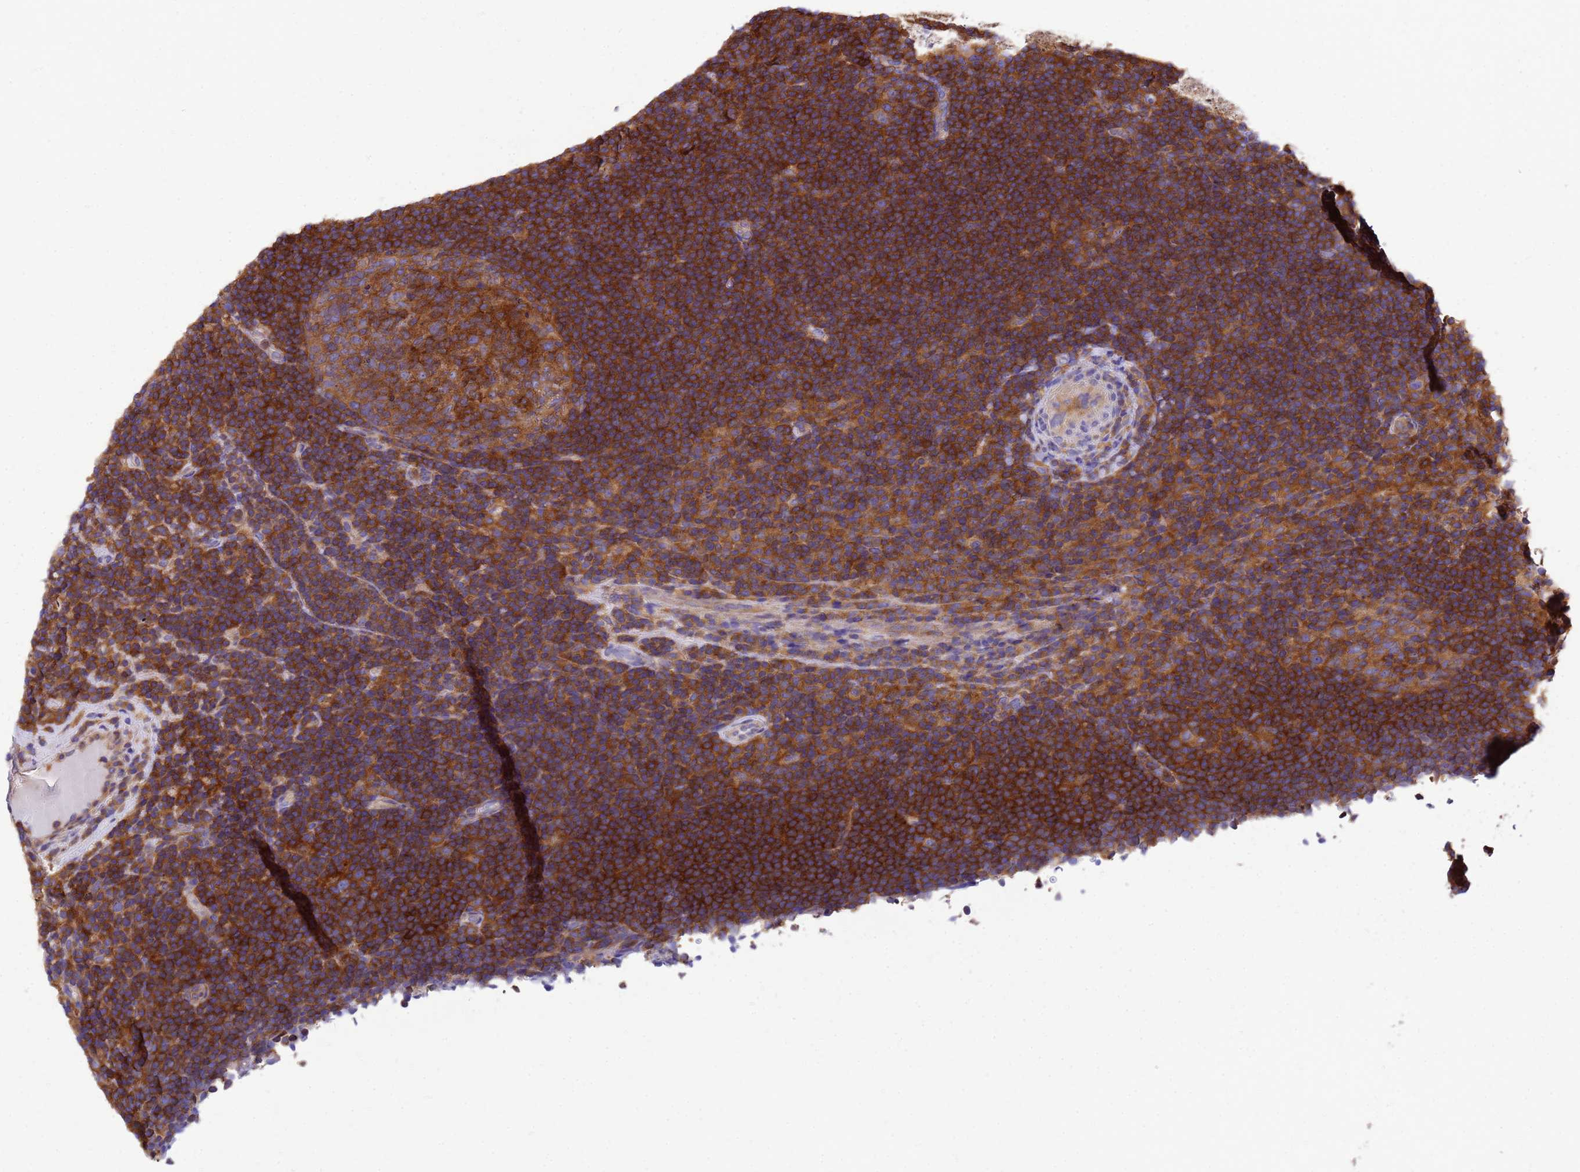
{"staining": {"intensity": "negative", "quantity": "none", "location": "none"}, "tissue": "lymphoma", "cell_type": "Tumor cells", "image_type": "cancer", "snomed": [{"axis": "morphology", "description": "Hodgkin's disease, NOS"}, {"axis": "topography", "description": "Lymph node"}], "caption": "Lymphoma stained for a protein using immunohistochemistry displays no positivity tumor cells.", "gene": "ZNF235", "patient": {"sex": "female", "age": 57}}